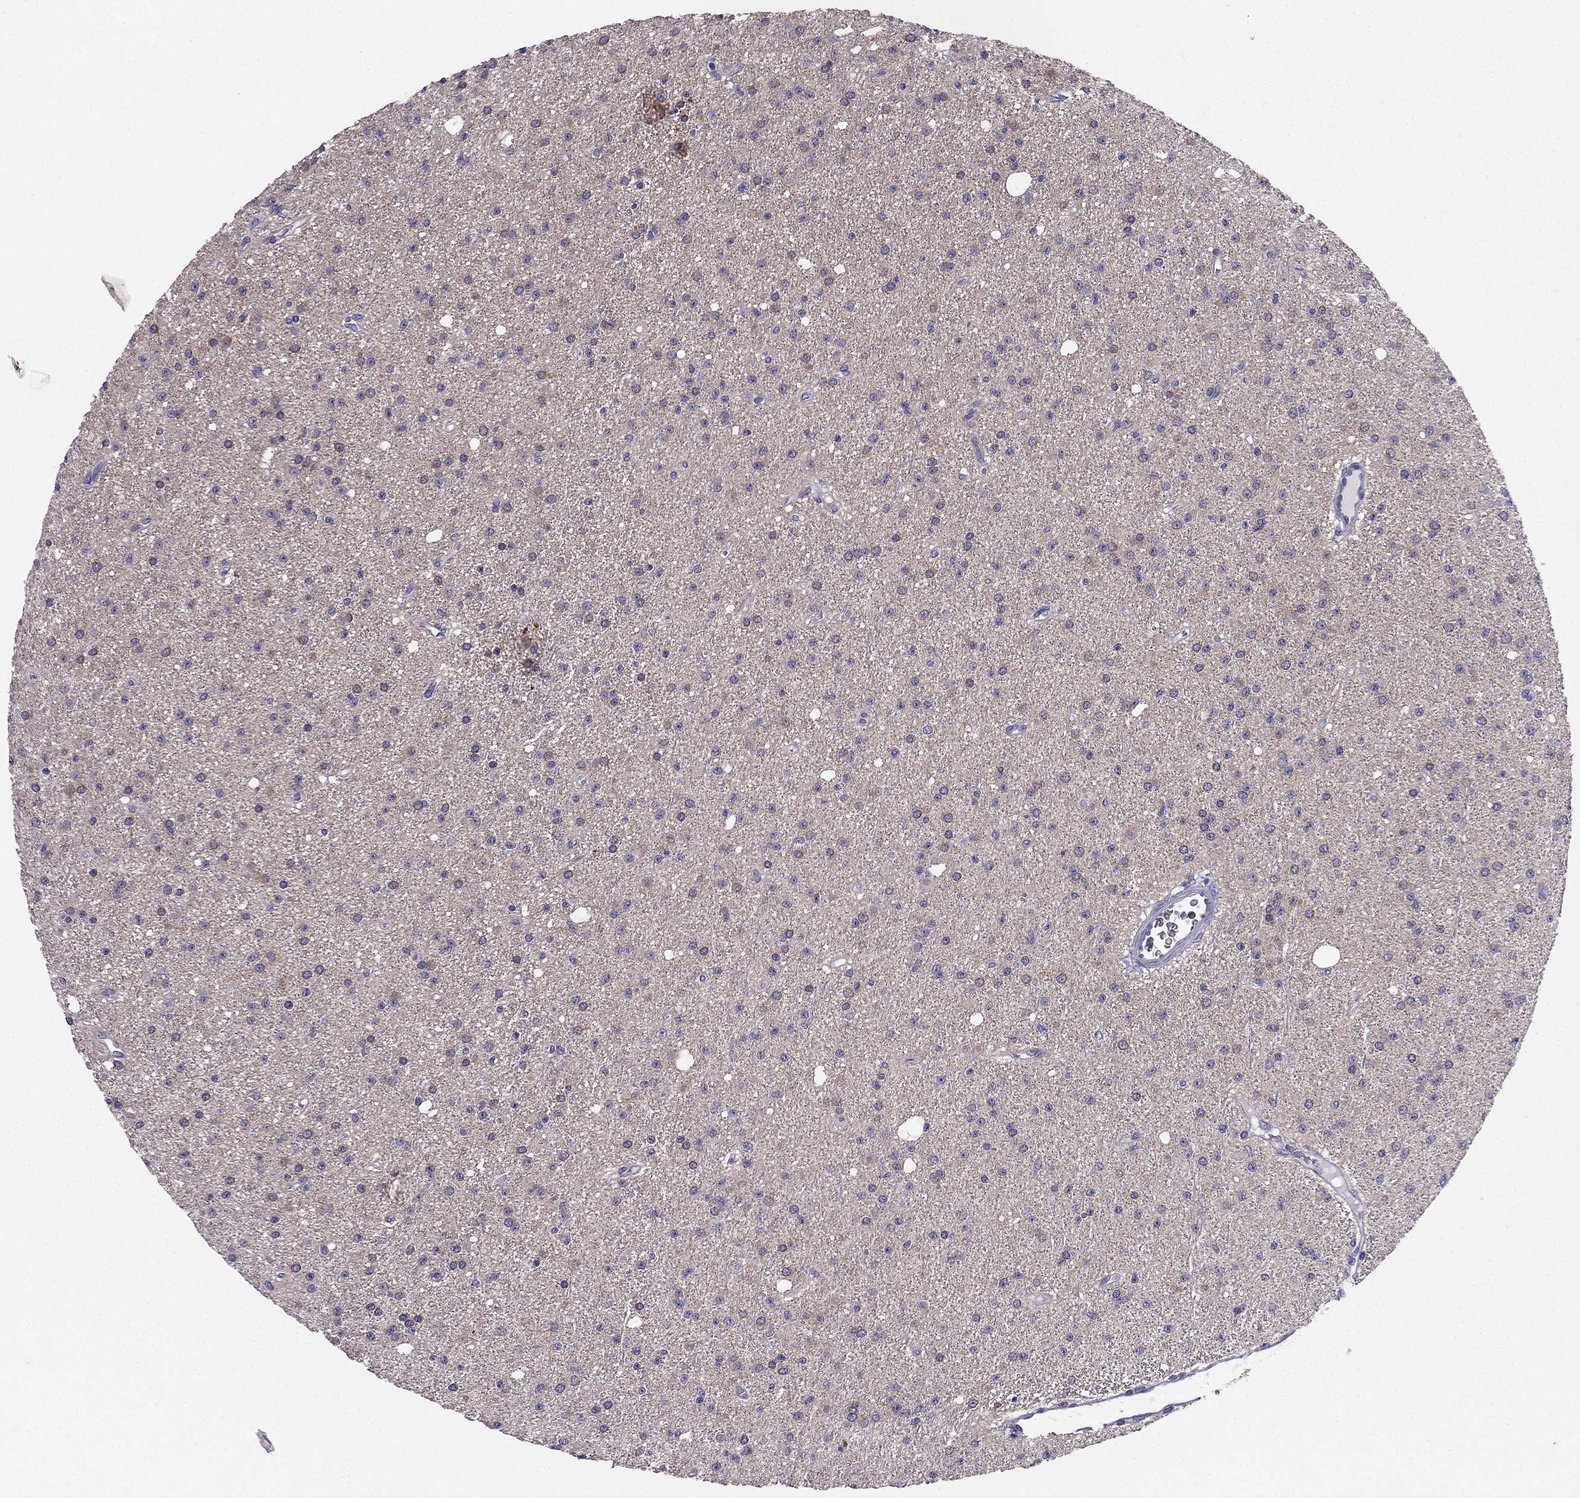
{"staining": {"intensity": "negative", "quantity": "none", "location": "none"}, "tissue": "glioma", "cell_type": "Tumor cells", "image_type": "cancer", "snomed": [{"axis": "morphology", "description": "Glioma, malignant, Low grade"}, {"axis": "topography", "description": "Brain"}], "caption": "Glioma was stained to show a protein in brown. There is no significant expression in tumor cells.", "gene": "SYT5", "patient": {"sex": "male", "age": 27}}